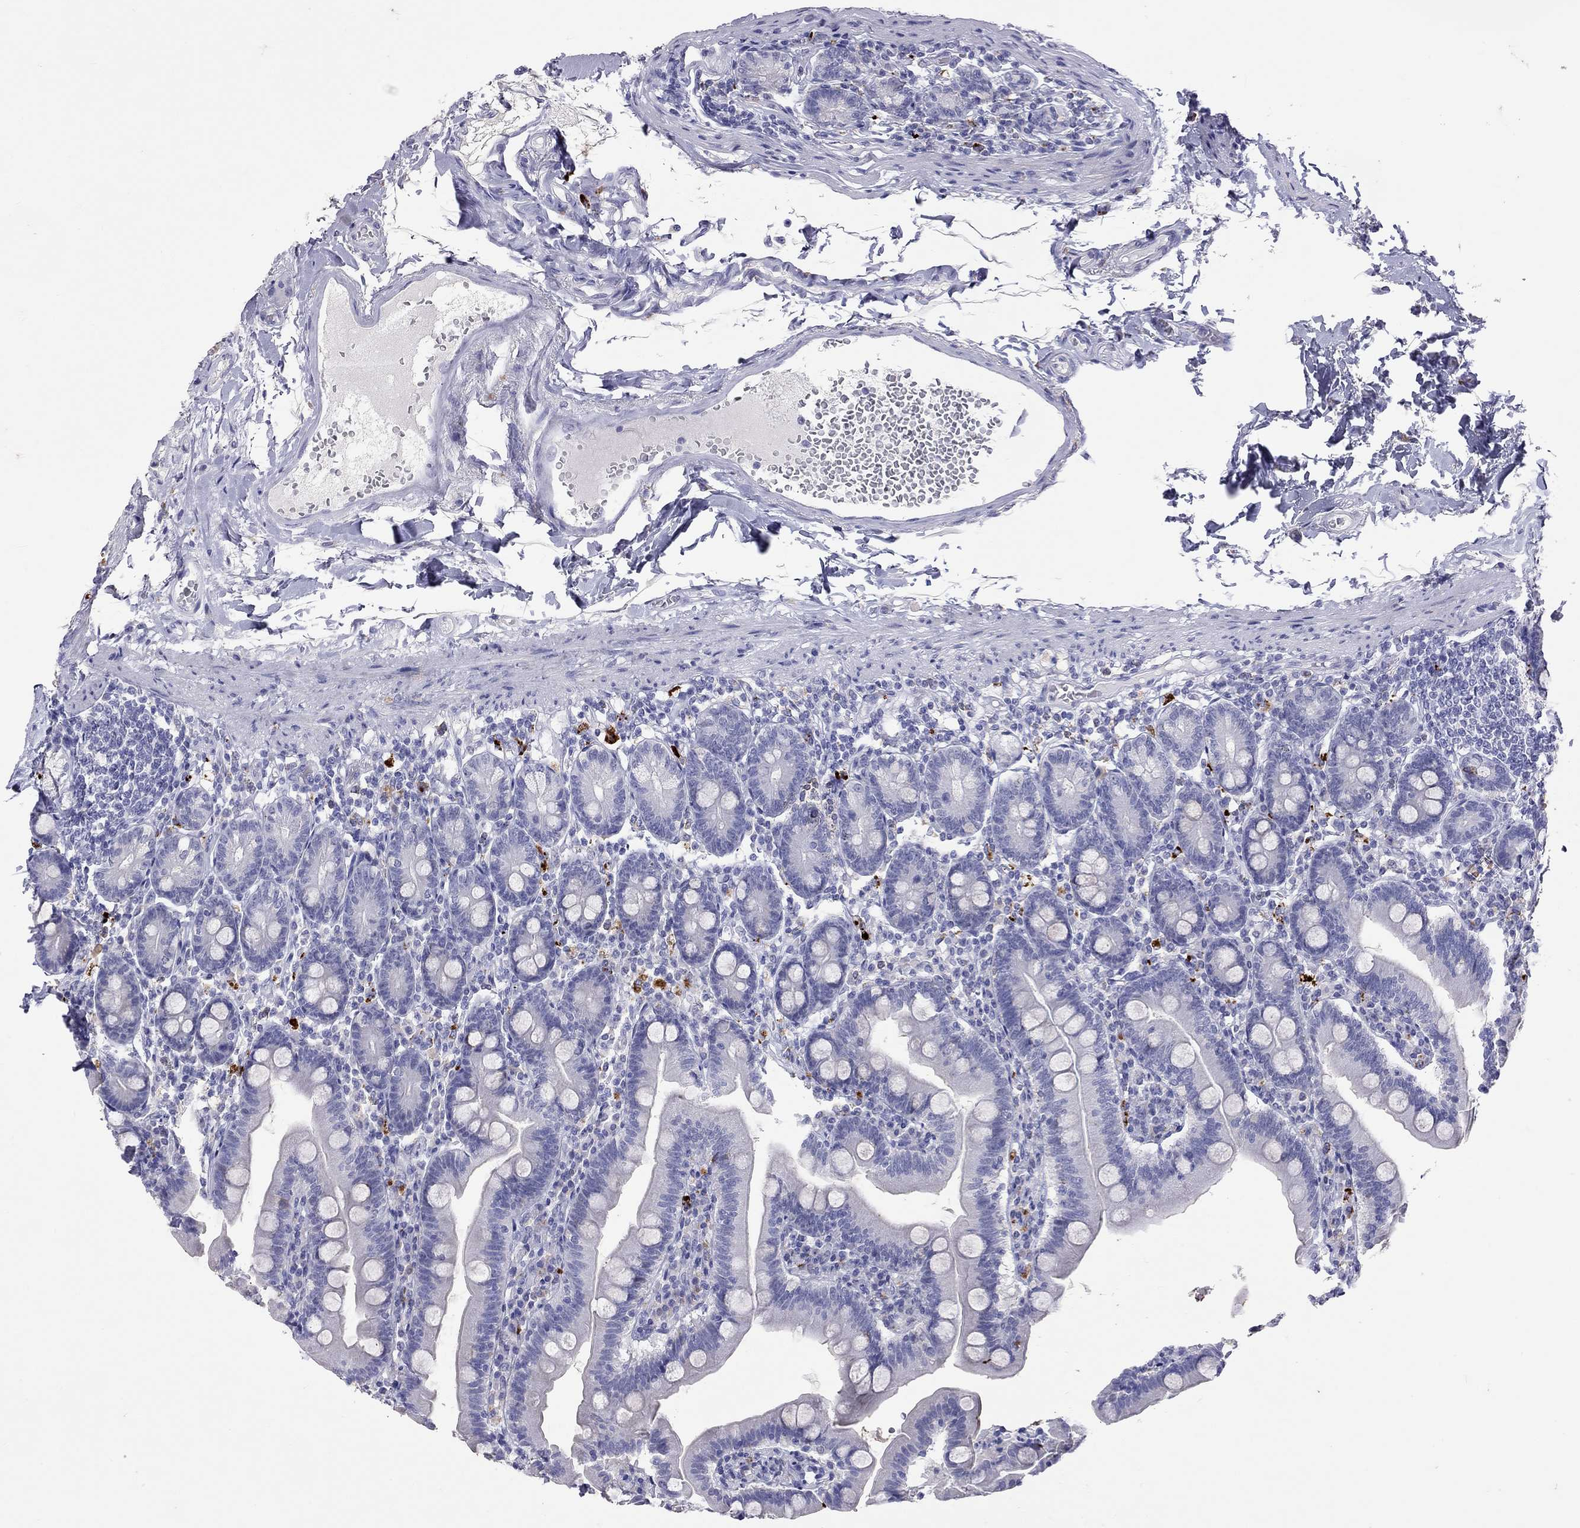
{"staining": {"intensity": "negative", "quantity": "none", "location": "none"}, "tissue": "duodenum", "cell_type": "Glandular cells", "image_type": "normal", "snomed": [{"axis": "morphology", "description": "Normal tissue, NOS"}, {"axis": "topography", "description": "Duodenum"}], "caption": "Immunohistochemical staining of normal human duodenum reveals no significant positivity in glandular cells. (Immunohistochemistry, brightfield microscopy, high magnification).", "gene": "SLAMF1", "patient": {"sex": "female", "age": 67}}